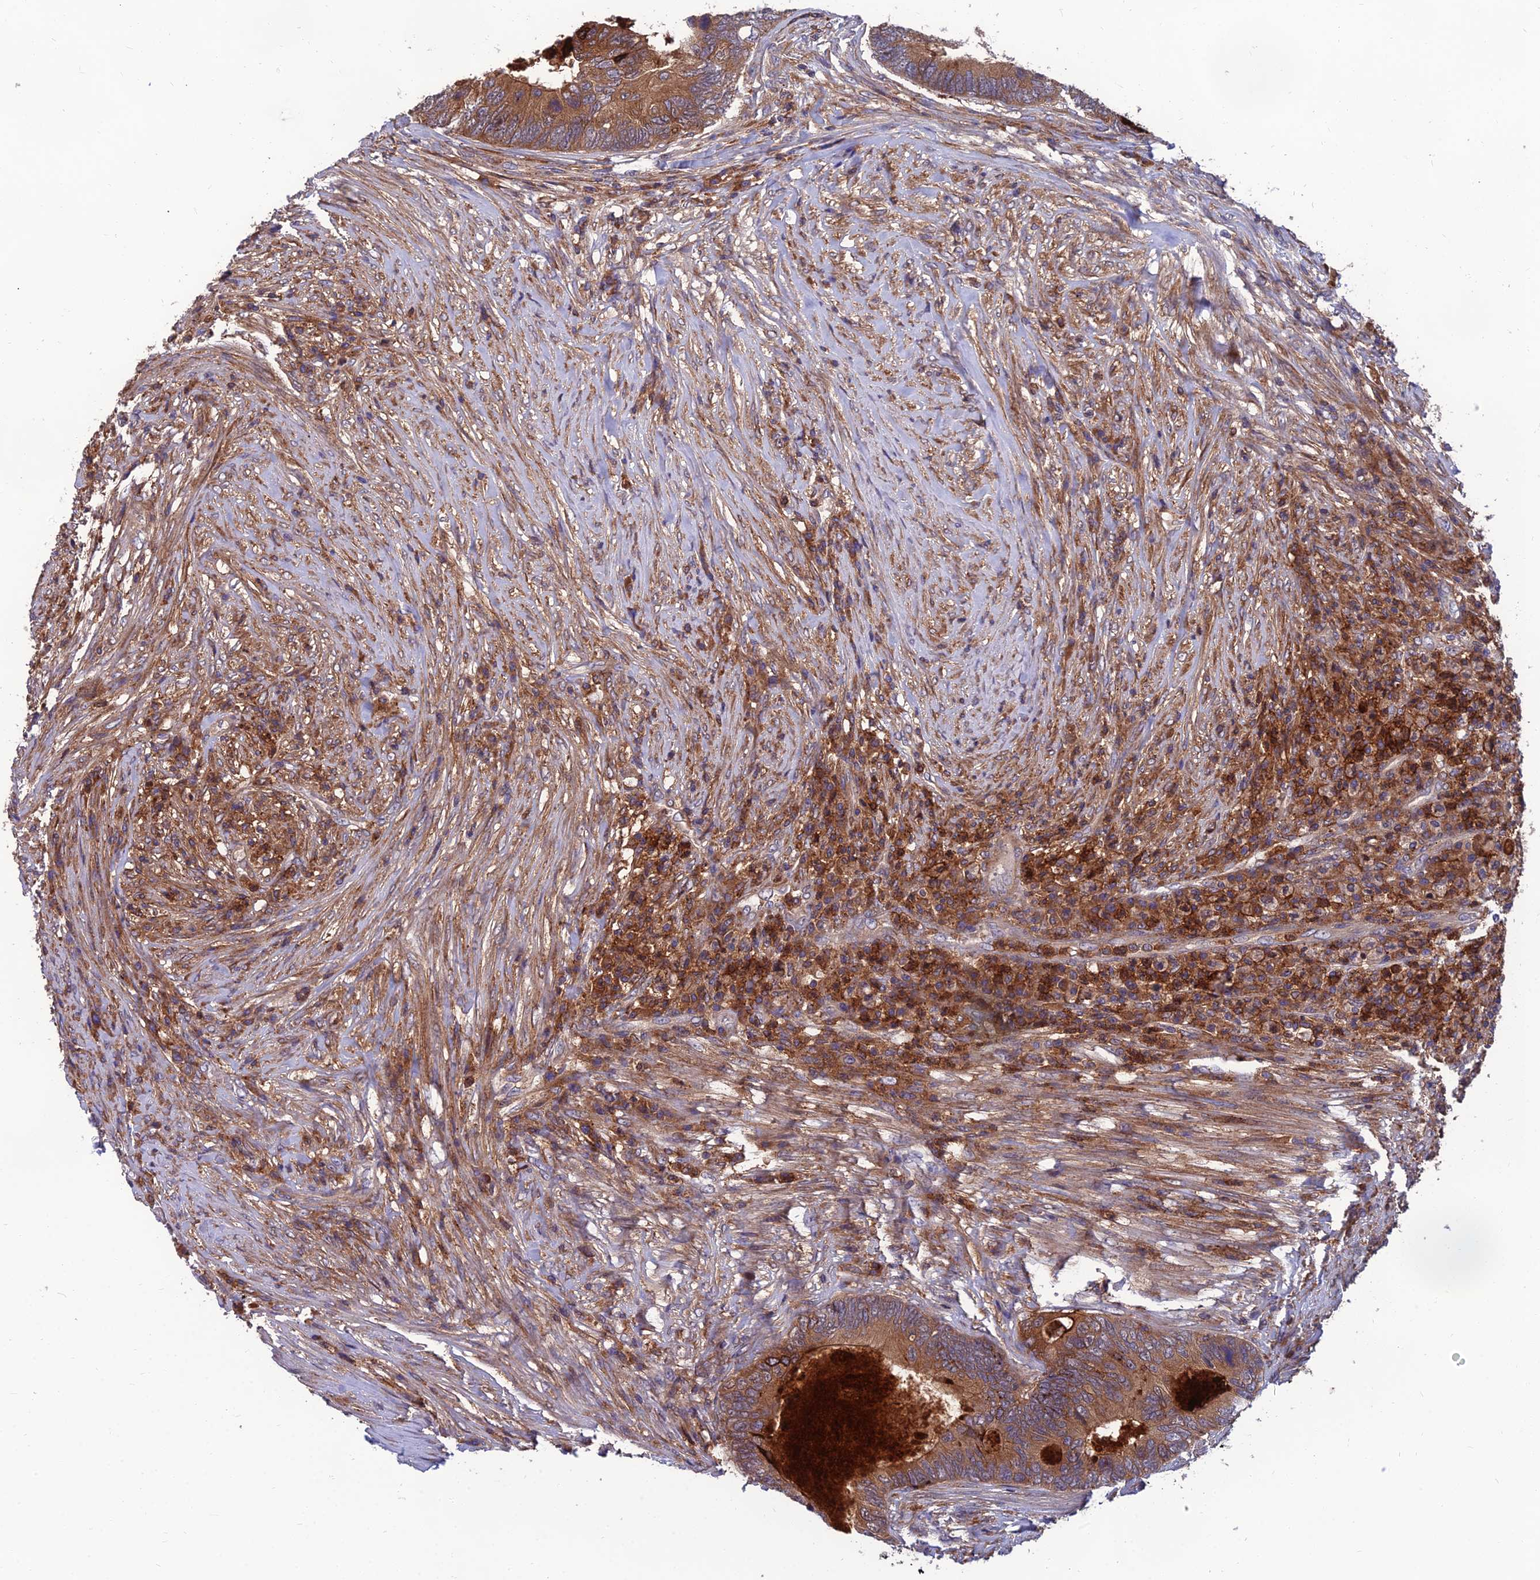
{"staining": {"intensity": "moderate", "quantity": ">75%", "location": "cytoplasmic/membranous"}, "tissue": "colorectal cancer", "cell_type": "Tumor cells", "image_type": "cancer", "snomed": [{"axis": "morphology", "description": "Adenocarcinoma, NOS"}, {"axis": "topography", "description": "Colon"}], "caption": "DAB (3,3'-diaminobenzidine) immunohistochemical staining of human adenocarcinoma (colorectal) shows moderate cytoplasmic/membranous protein positivity in approximately >75% of tumor cells.", "gene": "UMAD1", "patient": {"sex": "female", "age": 67}}